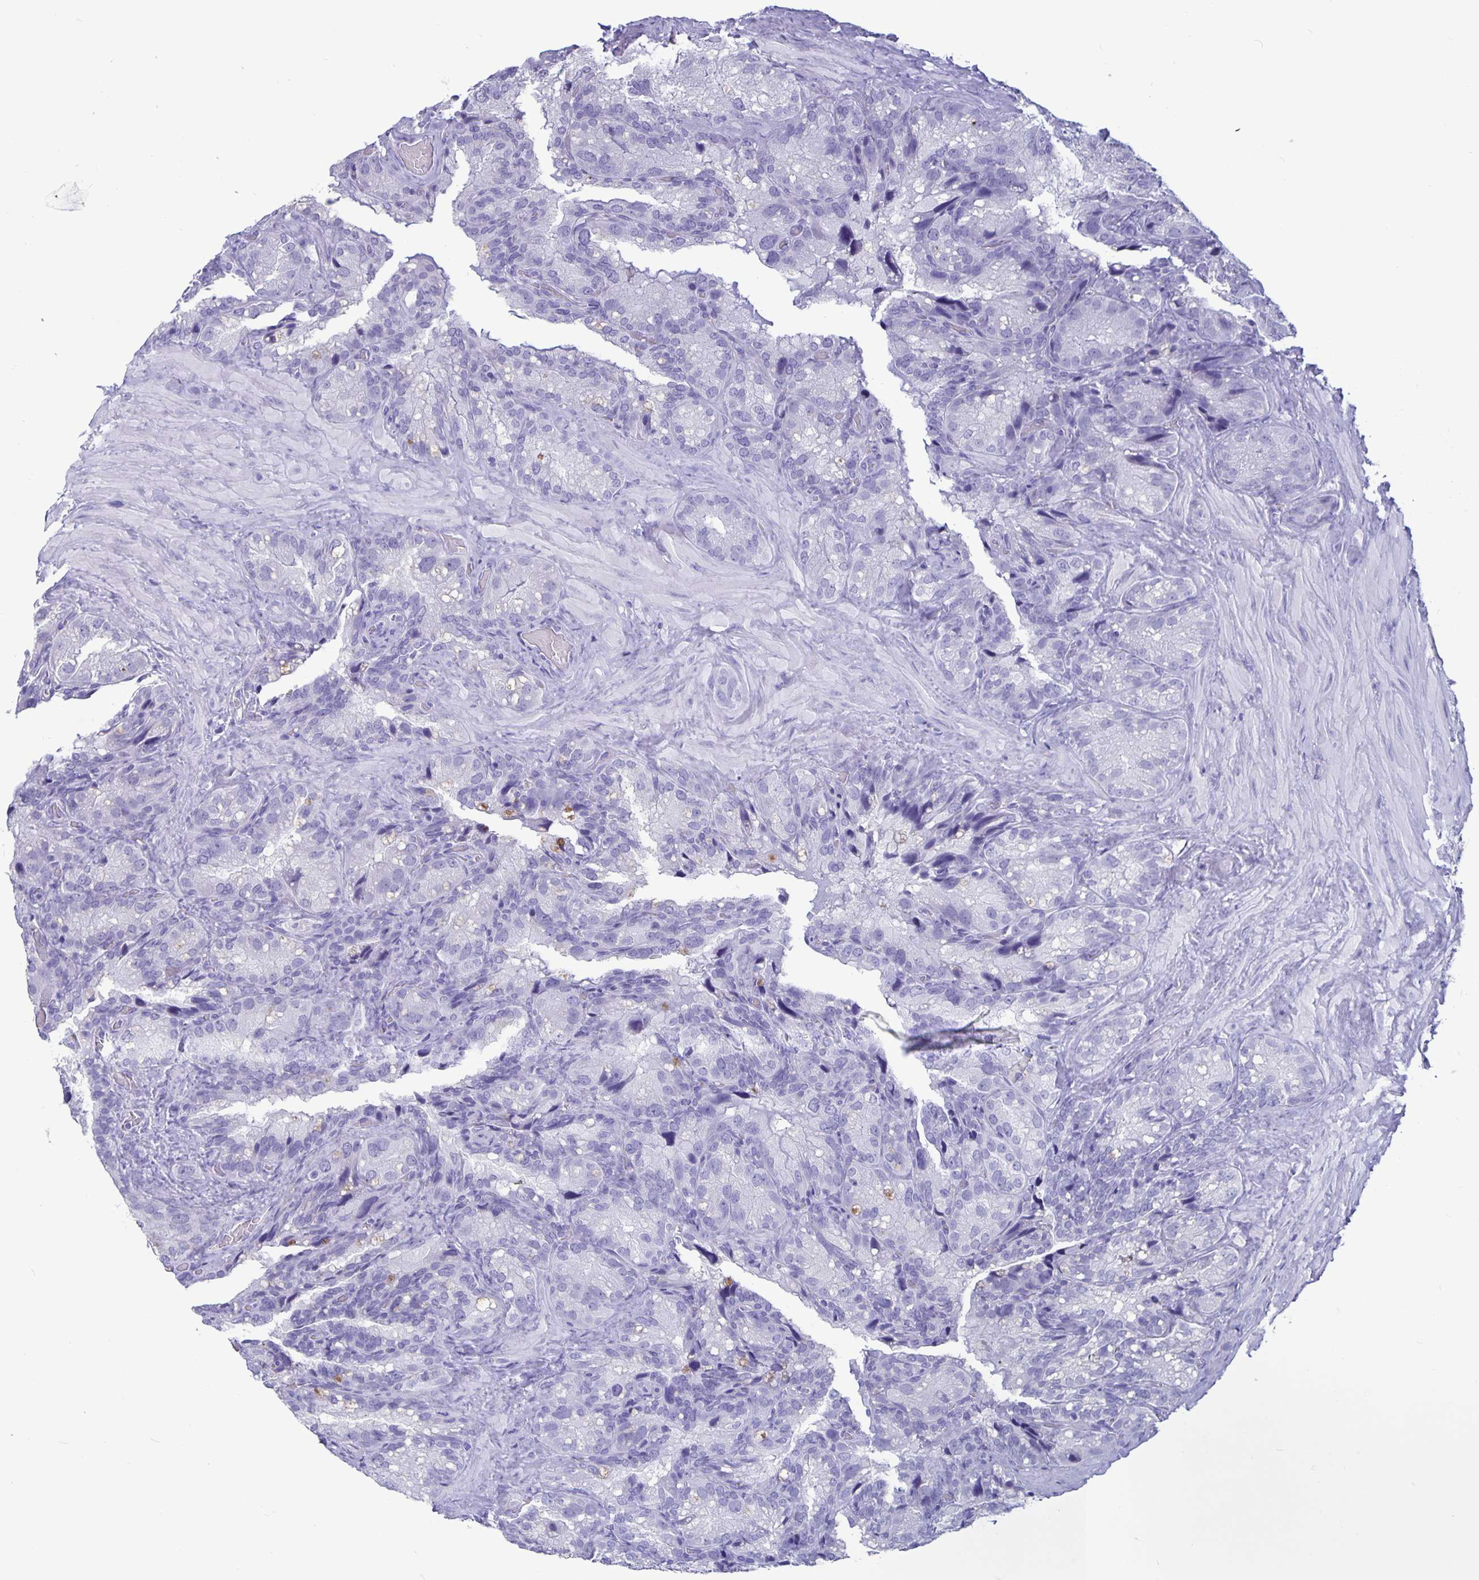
{"staining": {"intensity": "negative", "quantity": "none", "location": "none"}, "tissue": "seminal vesicle", "cell_type": "Glandular cells", "image_type": "normal", "snomed": [{"axis": "morphology", "description": "Normal tissue, NOS"}, {"axis": "topography", "description": "Seminal veicle"}], "caption": "Seminal vesicle stained for a protein using immunohistochemistry shows no expression glandular cells.", "gene": "BPIFA3", "patient": {"sex": "male", "age": 60}}